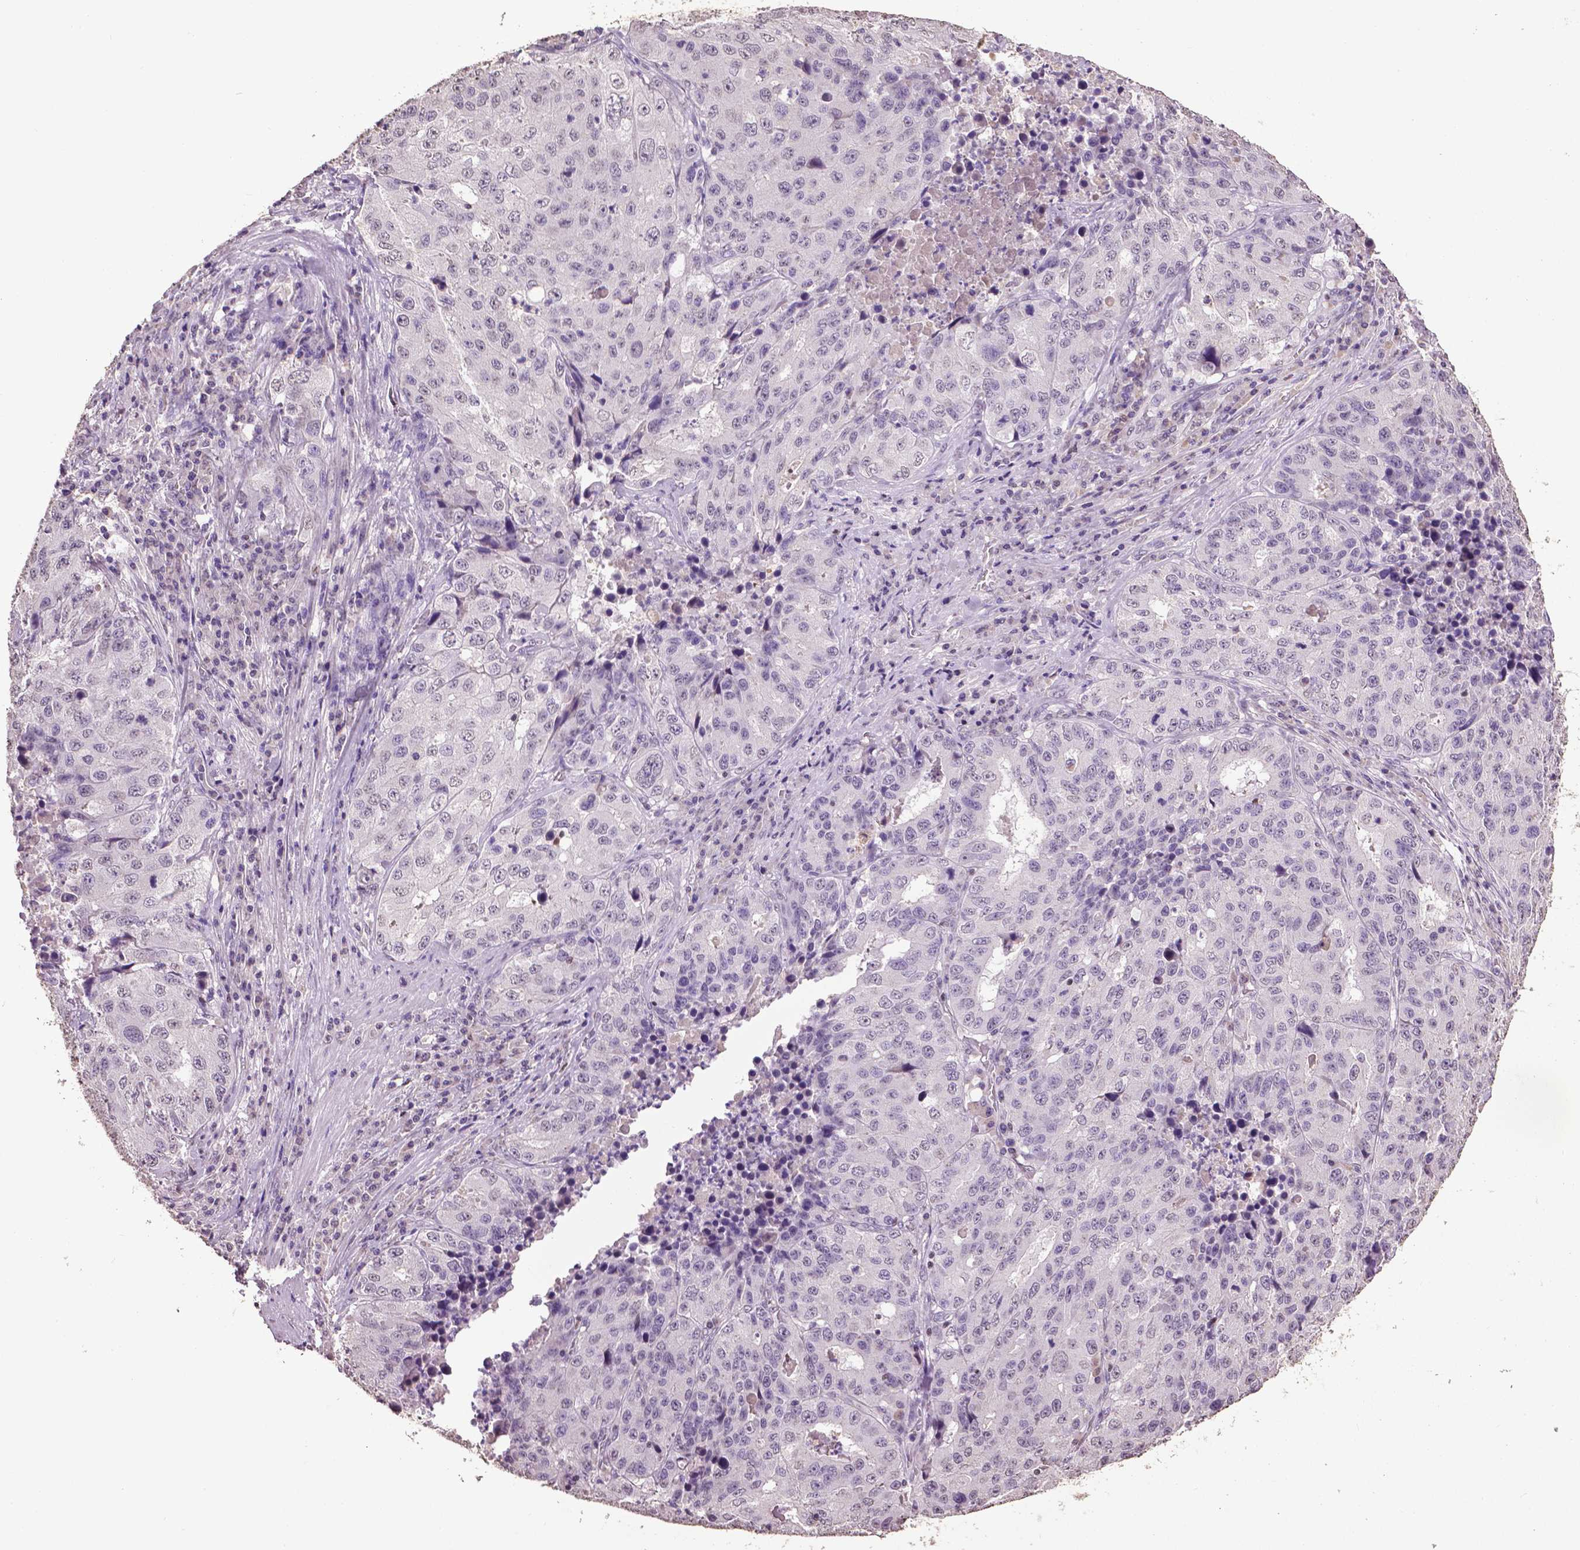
{"staining": {"intensity": "negative", "quantity": "none", "location": "none"}, "tissue": "stomach cancer", "cell_type": "Tumor cells", "image_type": "cancer", "snomed": [{"axis": "morphology", "description": "Adenocarcinoma, NOS"}, {"axis": "topography", "description": "Stomach"}], "caption": "Immunohistochemistry (IHC) histopathology image of stomach adenocarcinoma stained for a protein (brown), which exhibits no expression in tumor cells.", "gene": "RUNX3", "patient": {"sex": "male", "age": 71}}